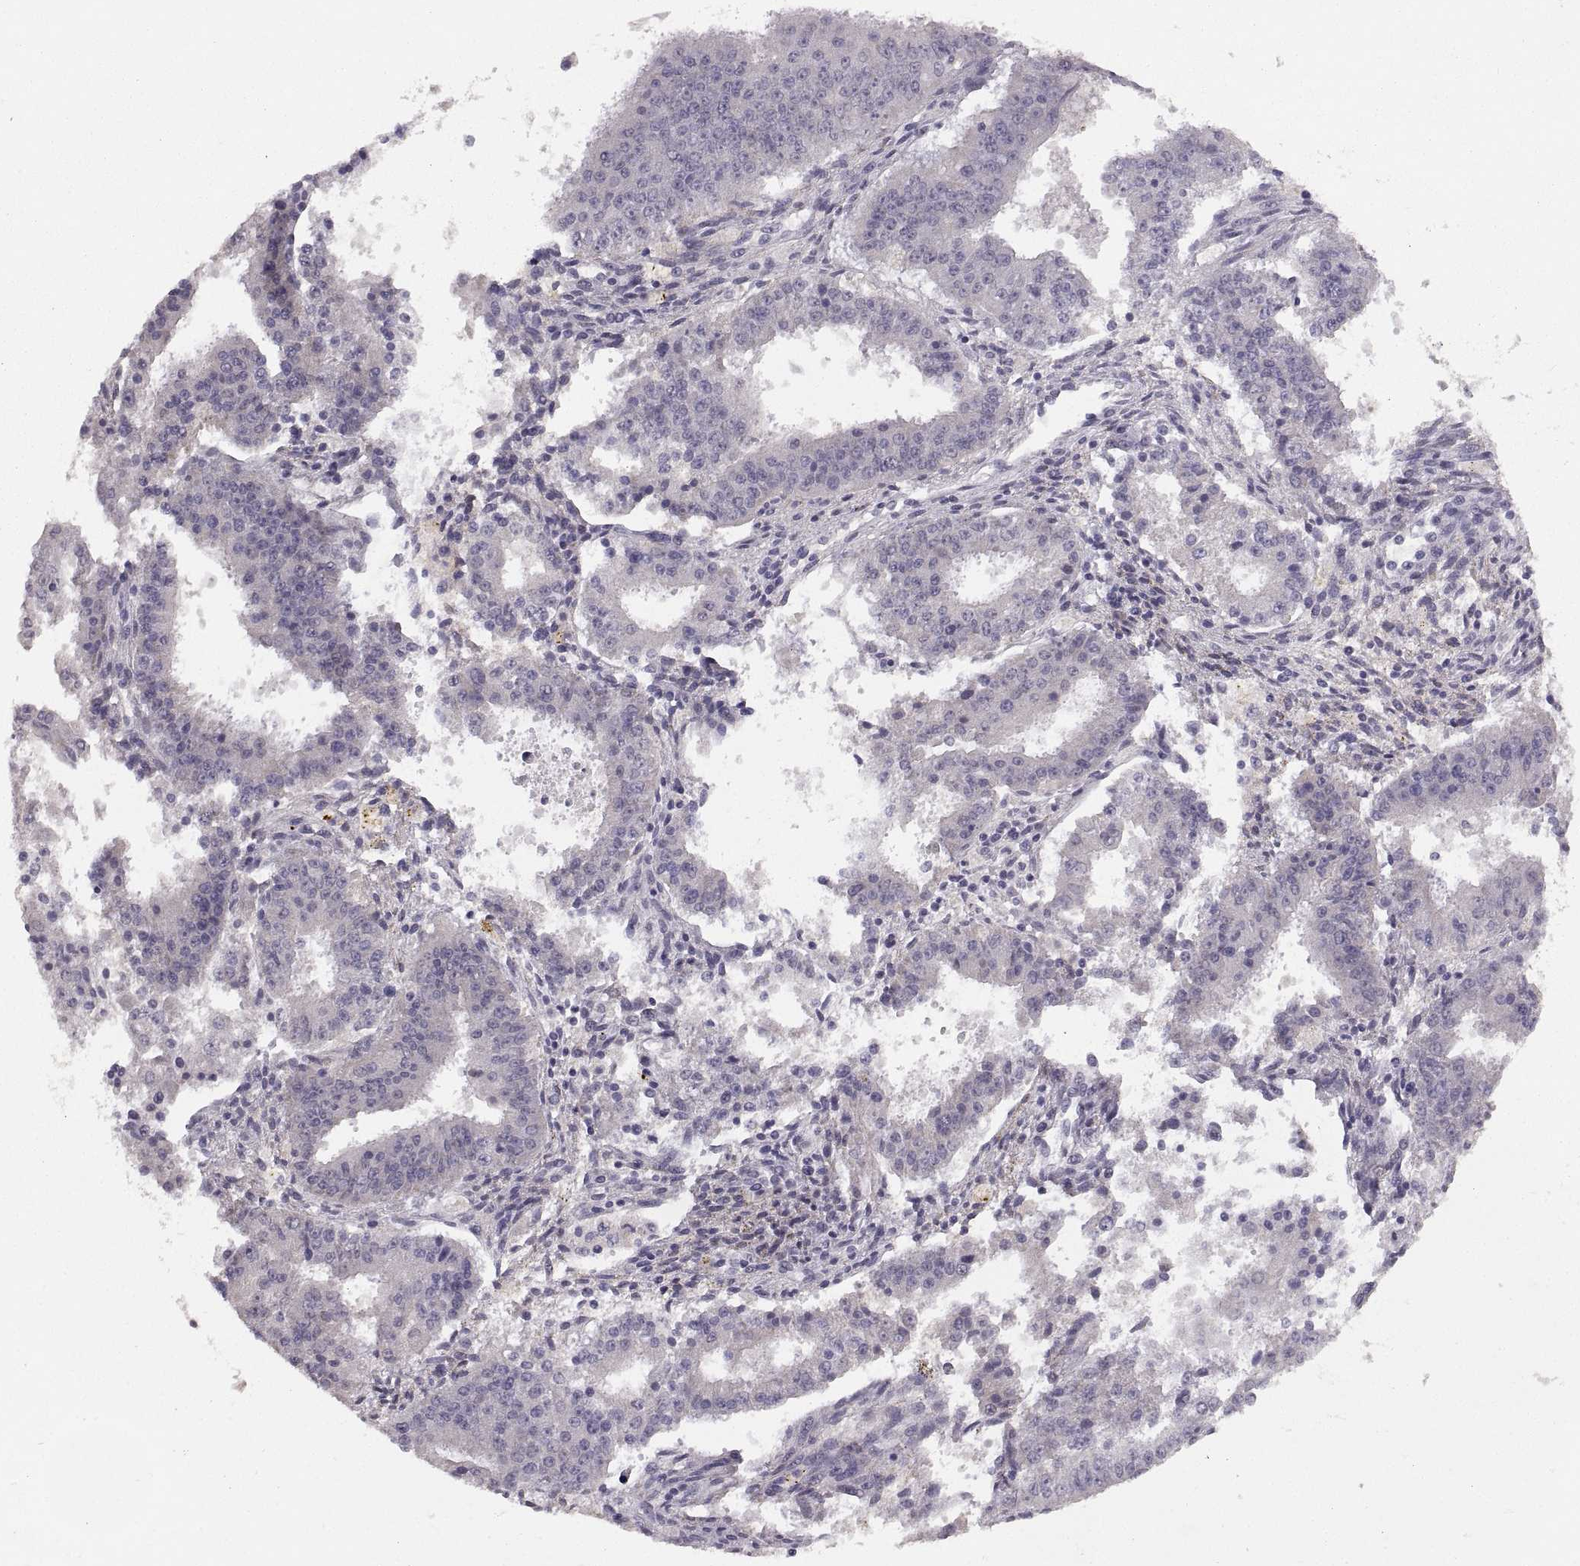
{"staining": {"intensity": "negative", "quantity": "none", "location": "none"}, "tissue": "ovarian cancer", "cell_type": "Tumor cells", "image_type": "cancer", "snomed": [{"axis": "morphology", "description": "Carcinoma, endometroid"}, {"axis": "topography", "description": "Ovary"}], "caption": "The immunohistochemistry histopathology image has no significant expression in tumor cells of ovarian cancer tissue. (IHC, brightfield microscopy, high magnification).", "gene": "CDH2", "patient": {"sex": "female", "age": 42}}